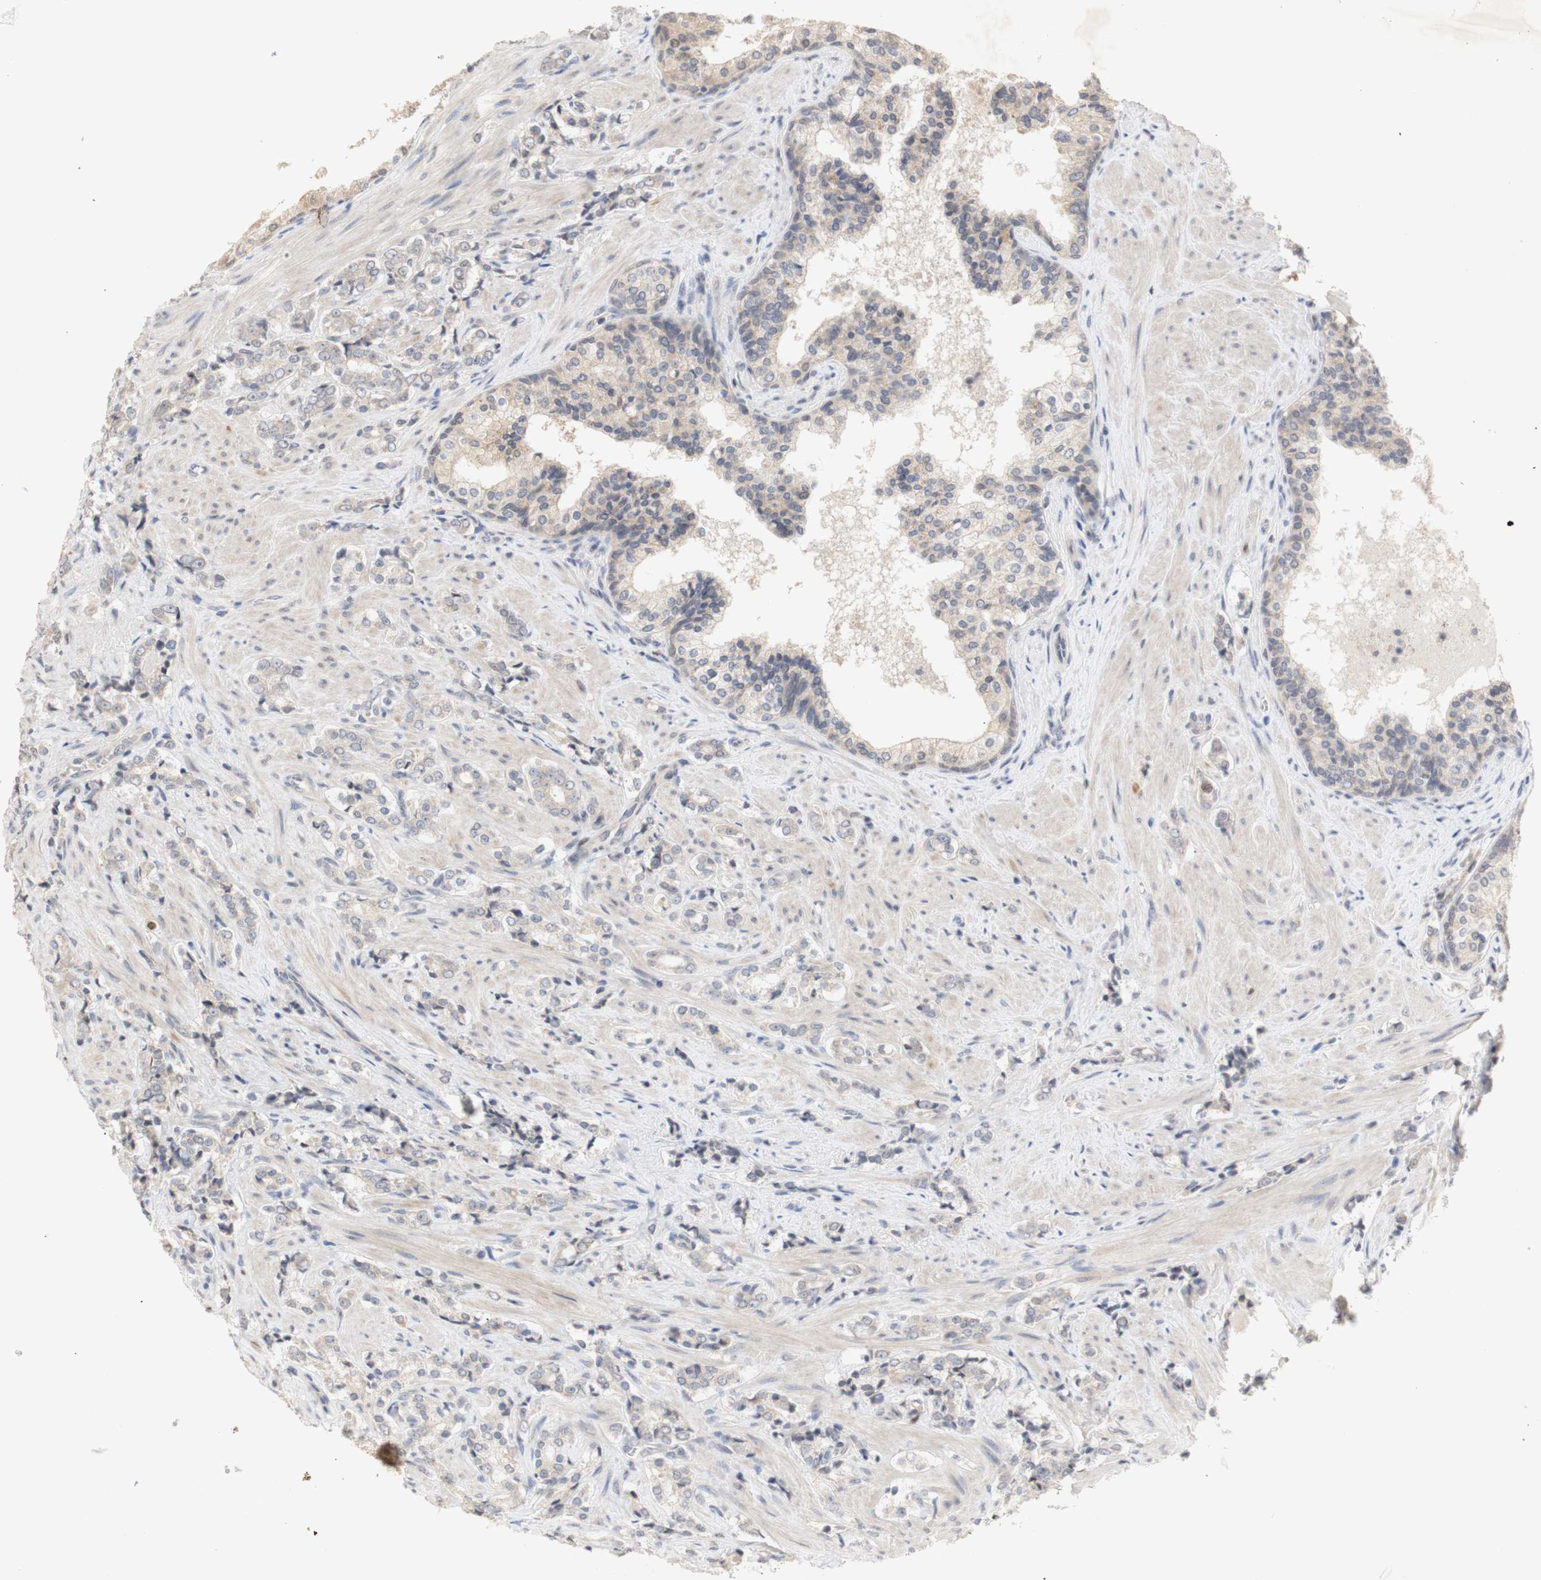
{"staining": {"intensity": "weak", "quantity": ">75%", "location": "cytoplasmic/membranous"}, "tissue": "prostate cancer", "cell_type": "Tumor cells", "image_type": "cancer", "snomed": [{"axis": "morphology", "description": "Adenocarcinoma, Low grade"}, {"axis": "topography", "description": "Prostate"}], "caption": "This histopathology image reveals prostate adenocarcinoma (low-grade) stained with IHC to label a protein in brown. The cytoplasmic/membranous of tumor cells show weak positivity for the protein. Nuclei are counter-stained blue.", "gene": "FOSB", "patient": {"sex": "male", "age": 60}}